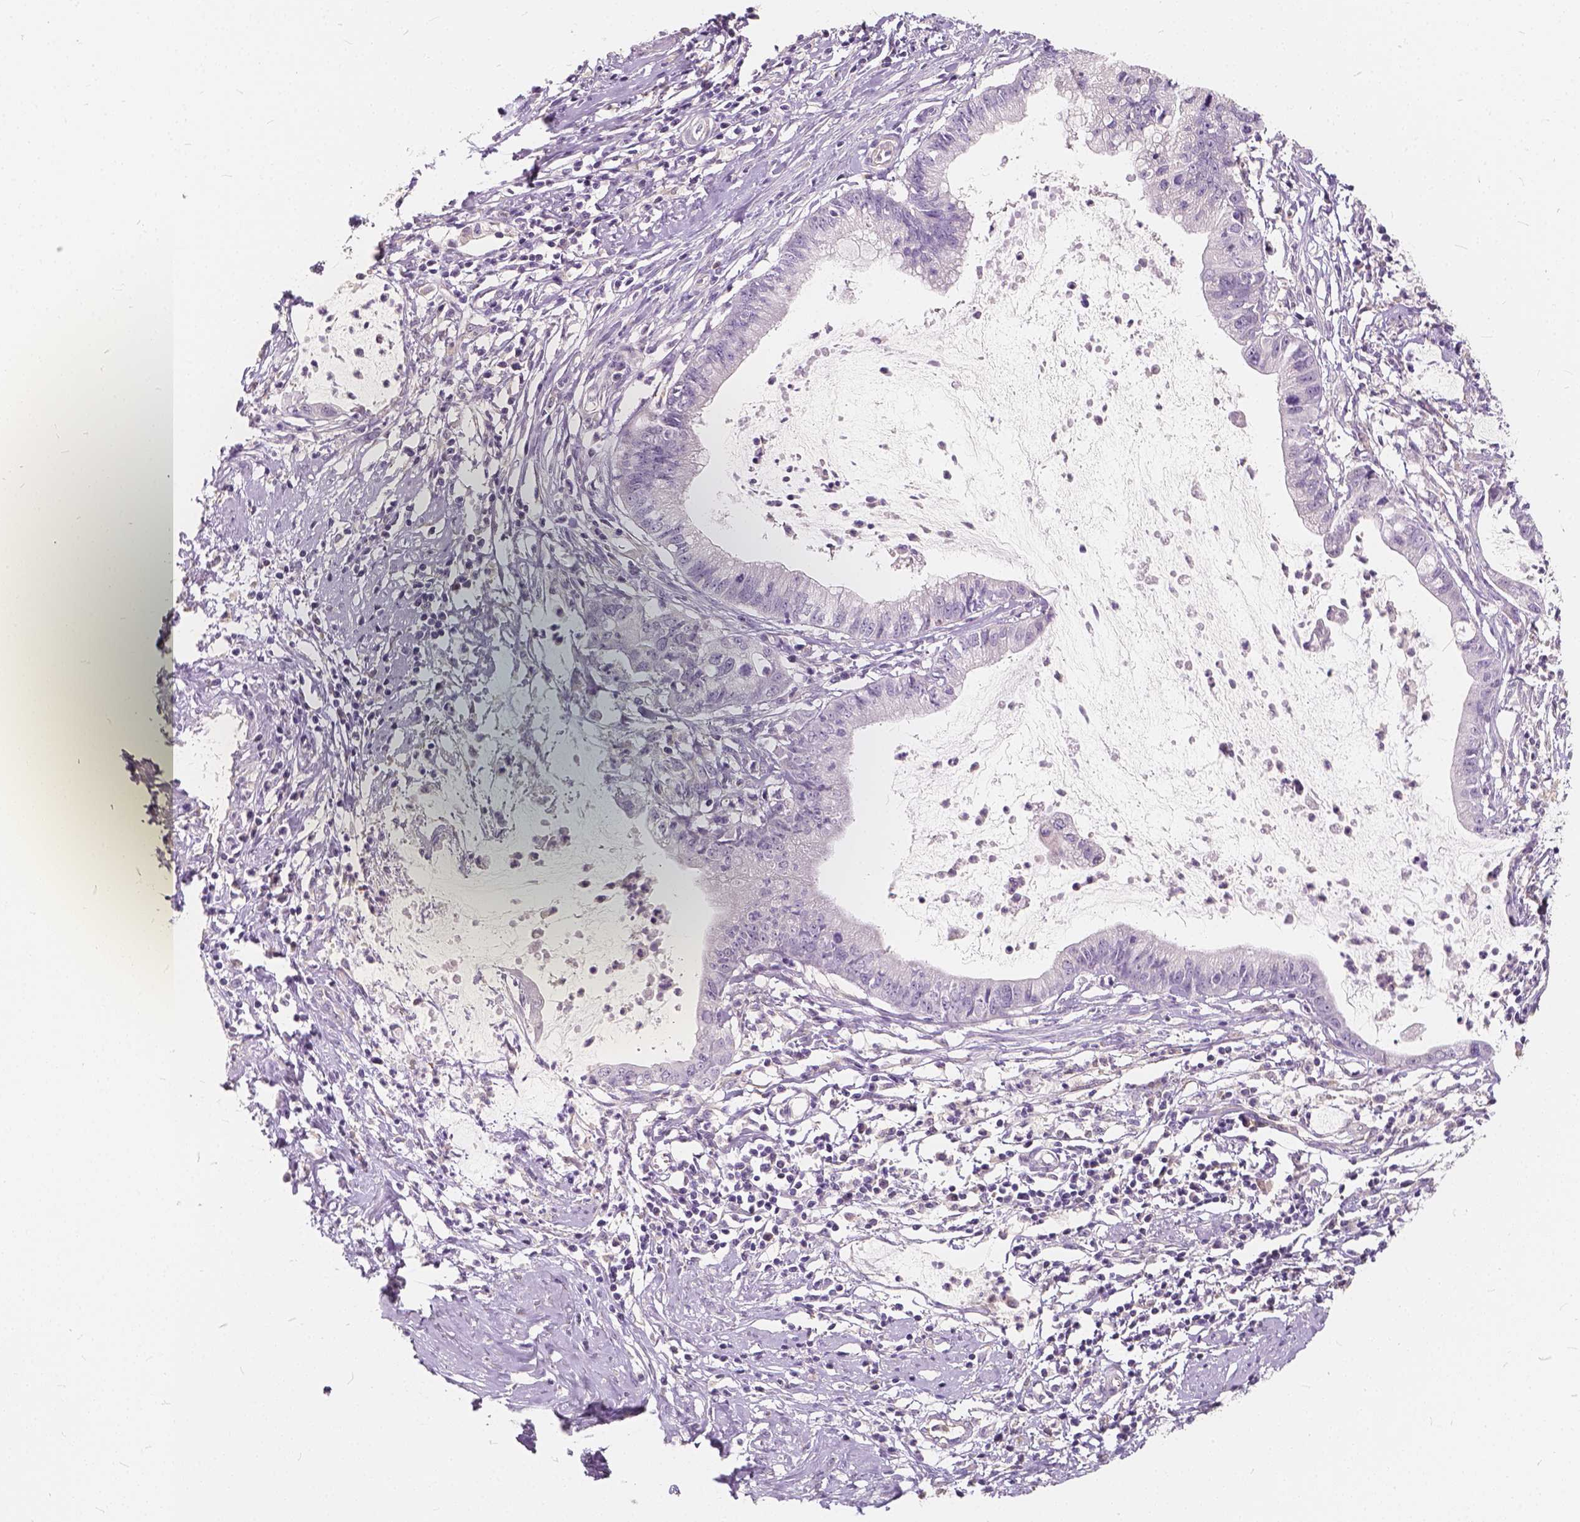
{"staining": {"intensity": "negative", "quantity": "none", "location": "none"}, "tissue": "cervical cancer", "cell_type": "Tumor cells", "image_type": "cancer", "snomed": [{"axis": "morphology", "description": "Normal tissue, NOS"}, {"axis": "morphology", "description": "Adenocarcinoma, NOS"}, {"axis": "topography", "description": "Cervix"}], "caption": "IHC photomicrograph of human cervical cancer (adenocarcinoma) stained for a protein (brown), which displays no expression in tumor cells.", "gene": "KIAA0513", "patient": {"sex": "female", "age": 38}}